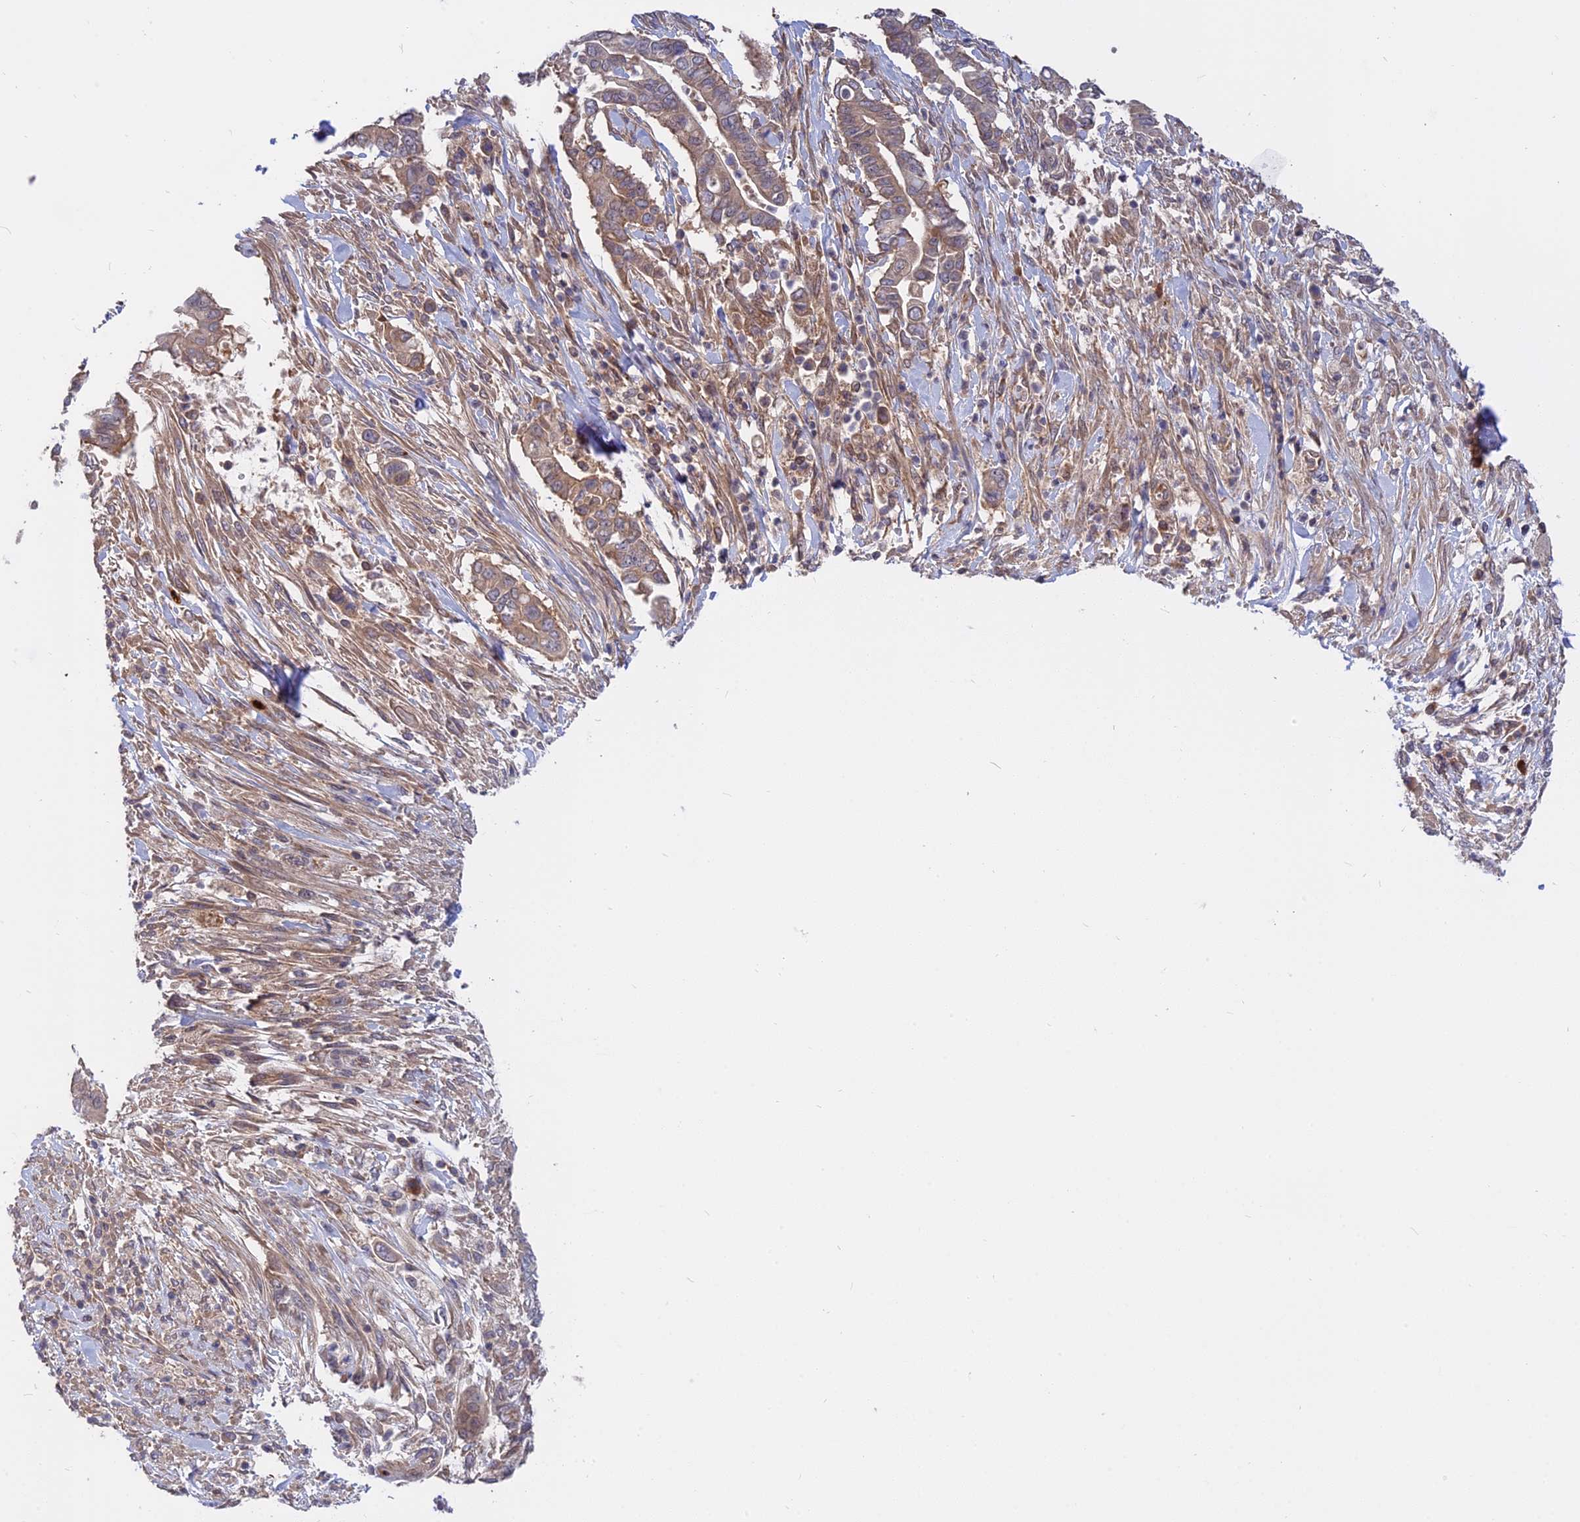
{"staining": {"intensity": "weak", "quantity": ">75%", "location": "cytoplasmic/membranous"}, "tissue": "pancreatic cancer", "cell_type": "Tumor cells", "image_type": "cancer", "snomed": [{"axis": "morphology", "description": "Adenocarcinoma, NOS"}, {"axis": "topography", "description": "Pancreas"}], "caption": "Immunohistochemistry staining of pancreatic cancer, which reveals low levels of weak cytoplasmic/membranous expression in approximately >75% of tumor cells indicating weak cytoplasmic/membranous protein expression. The staining was performed using DAB (3,3'-diaminobenzidine) (brown) for protein detection and nuclei were counterstained in hematoxylin (blue).", "gene": "IL21R", "patient": {"sex": "male", "age": 68}}